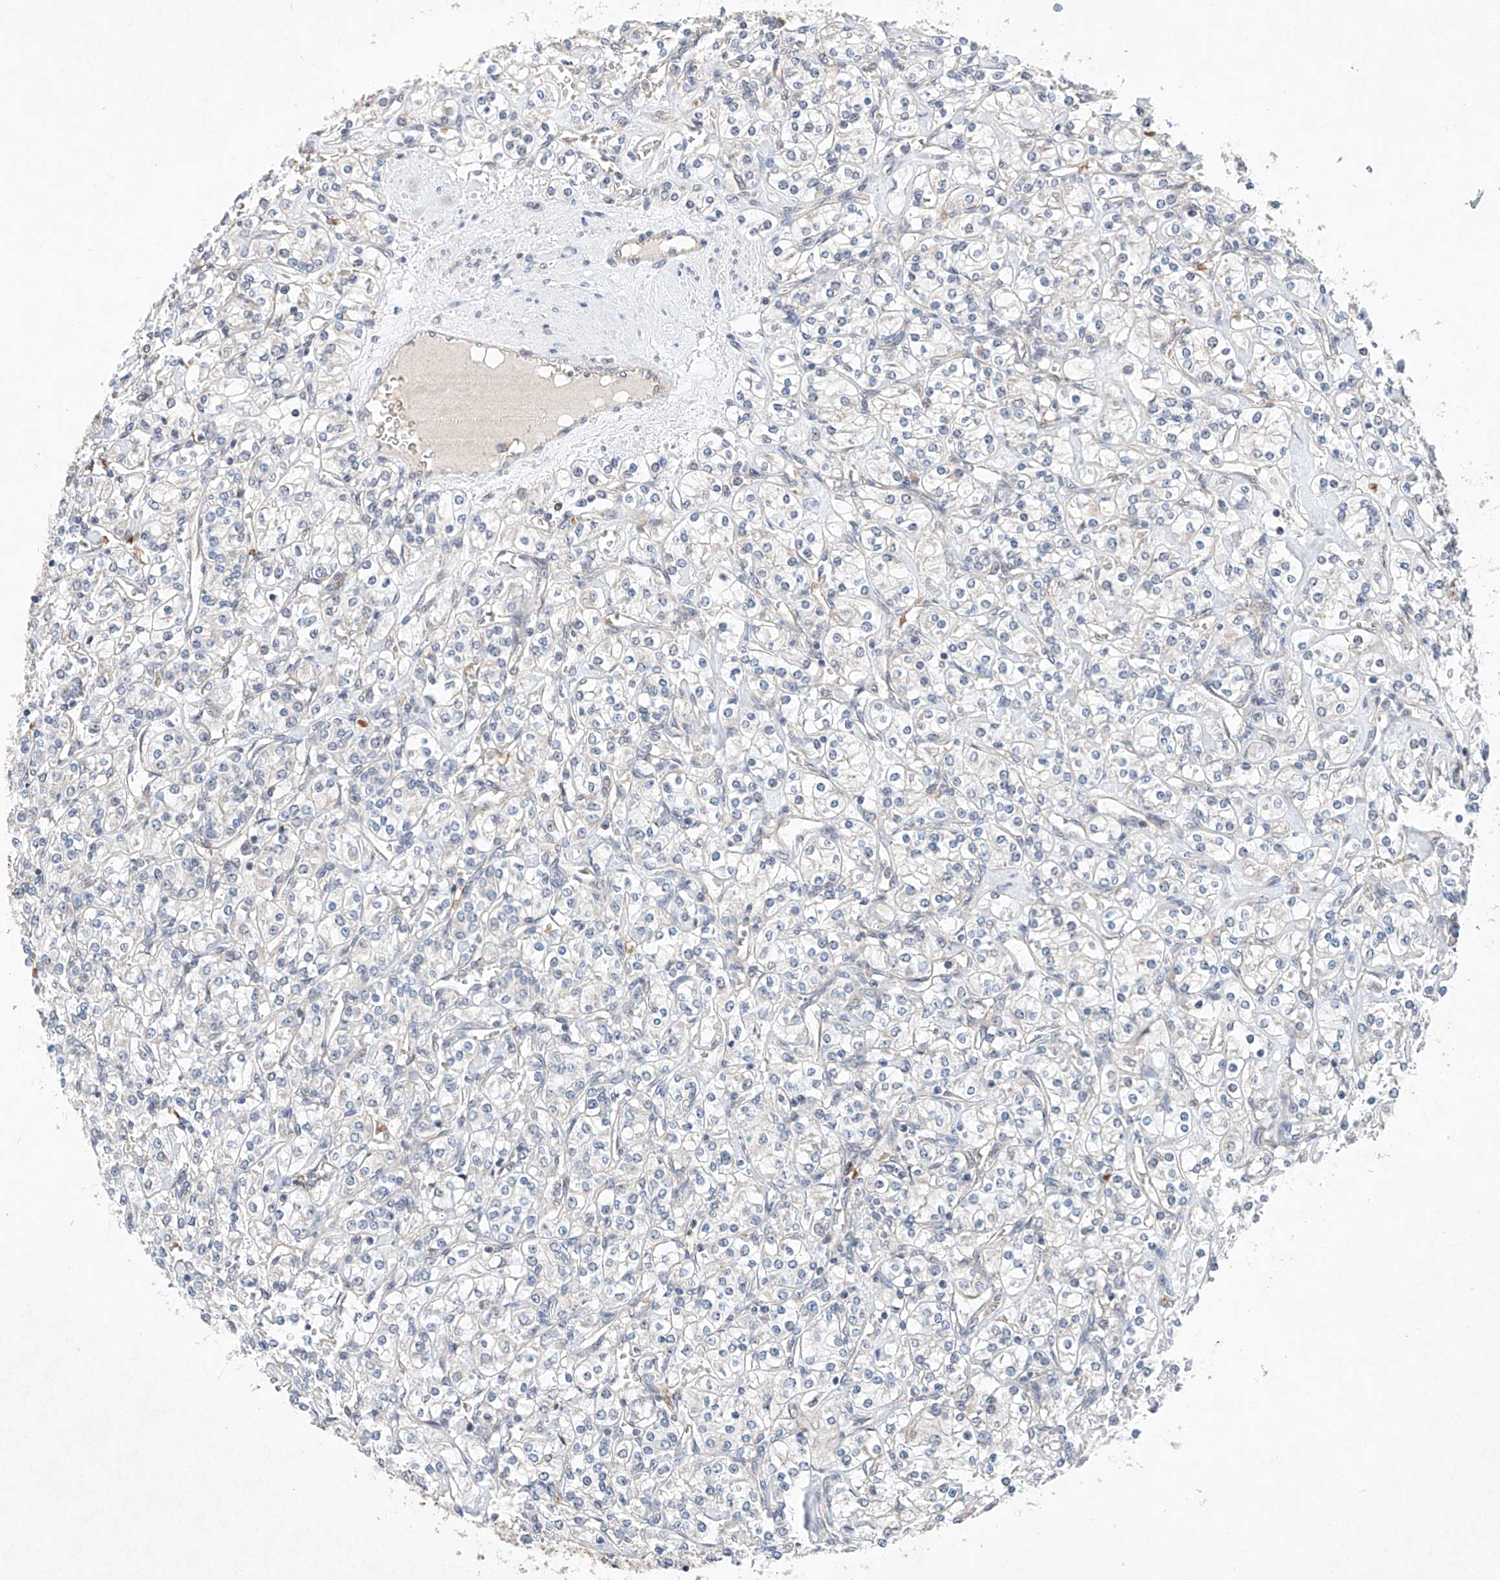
{"staining": {"intensity": "negative", "quantity": "none", "location": "none"}, "tissue": "renal cancer", "cell_type": "Tumor cells", "image_type": "cancer", "snomed": [{"axis": "morphology", "description": "Adenocarcinoma, NOS"}, {"axis": "topography", "description": "Kidney"}], "caption": "Renal cancer (adenocarcinoma) stained for a protein using immunohistochemistry reveals no positivity tumor cells.", "gene": "FASTK", "patient": {"sex": "male", "age": 77}}